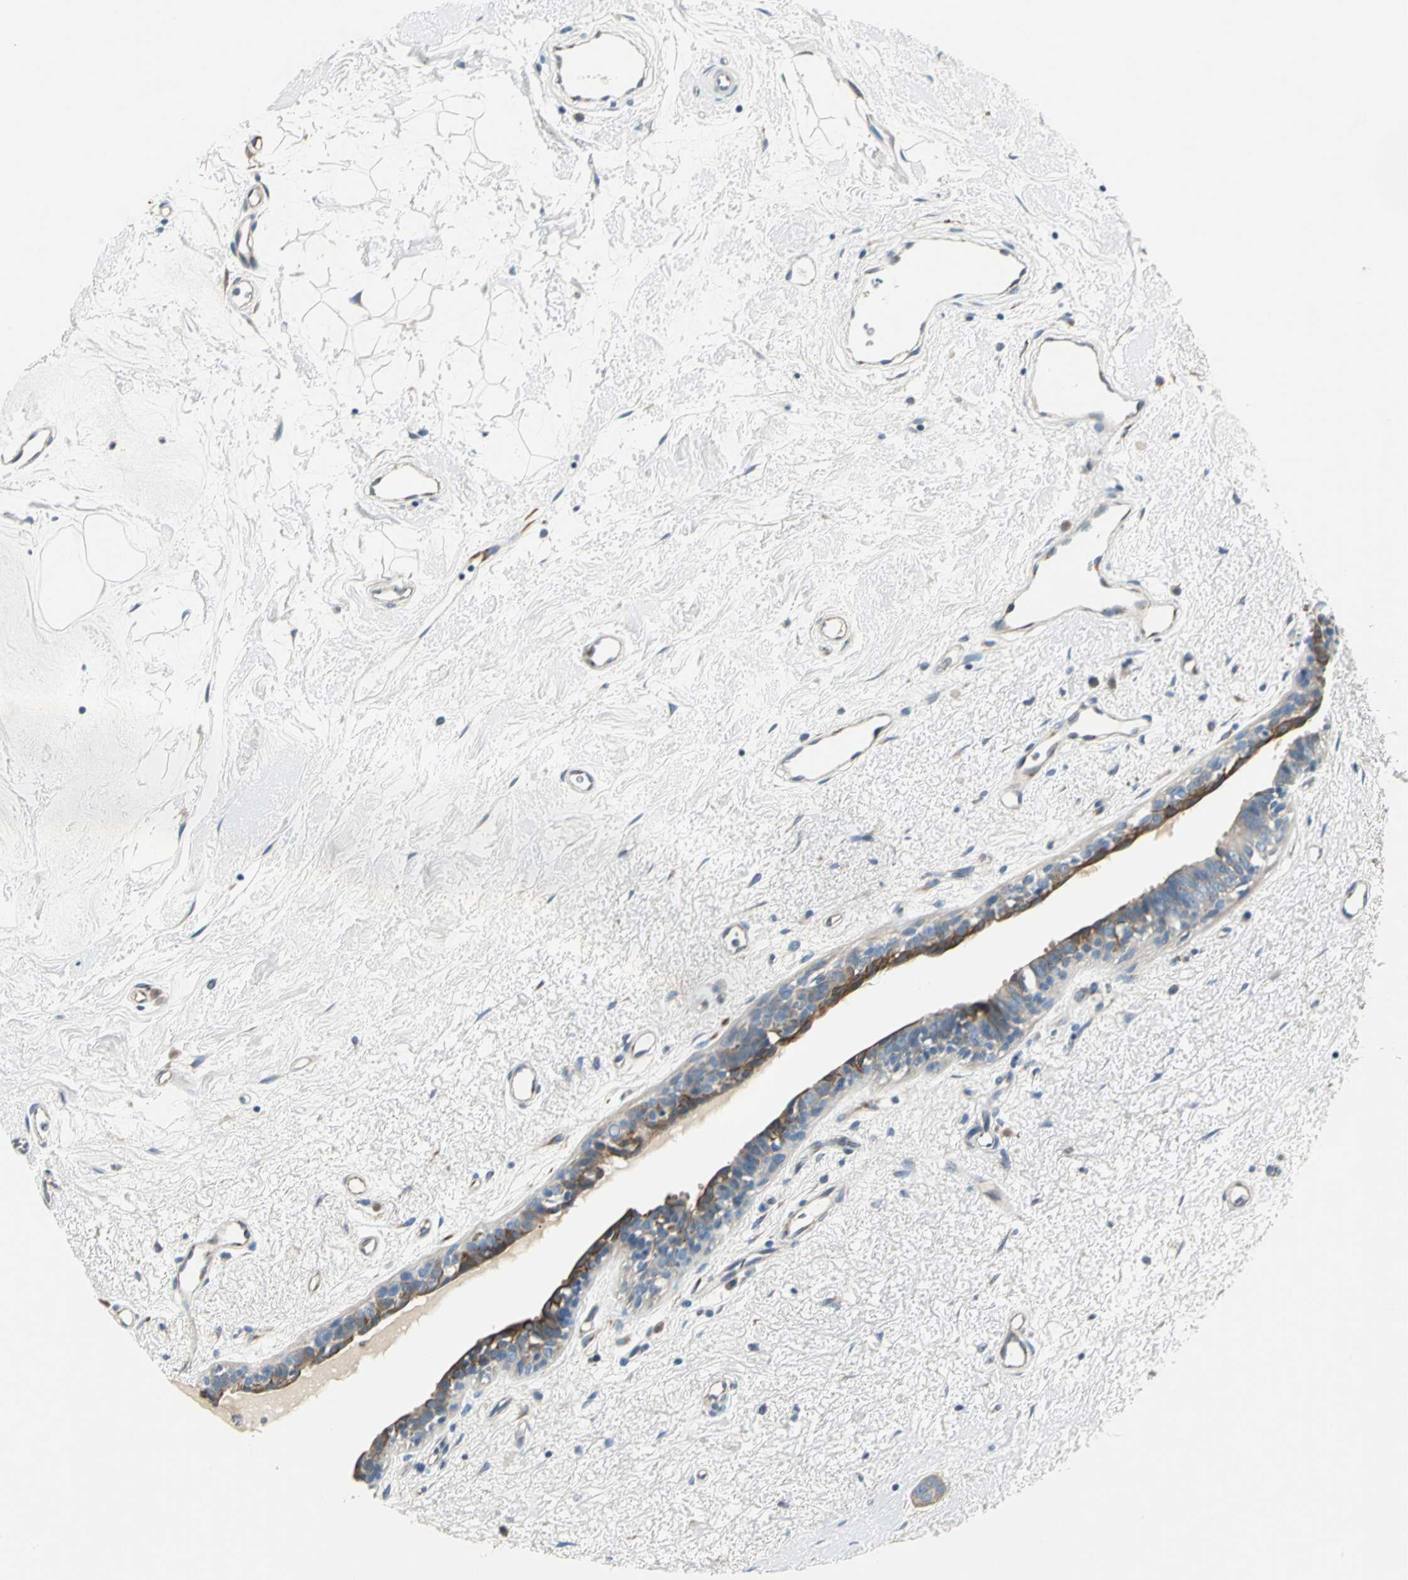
{"staining": {"intensity": "strong", "quantity": "25%-75%", "location": "cytoplasmic/membranous"}, "tissue": "breast cancer", "cell_type": "Tumor cells", "image_type": "cancer", "snomed": [{"axis": "morphology", "description": "Duct carcinoma"}, {"axis": "topography", "description": "Breast"}], "caption": "A high-resolution micrograph shows immunohistochemistry (IHC) staining of breast cancer, which exhibits strong cytoplasmic/membranous expression in approximately 25%-75% of tumor cells.", "gene": "B3GNT2", "patient": {"sex": "female", "age": 40}}